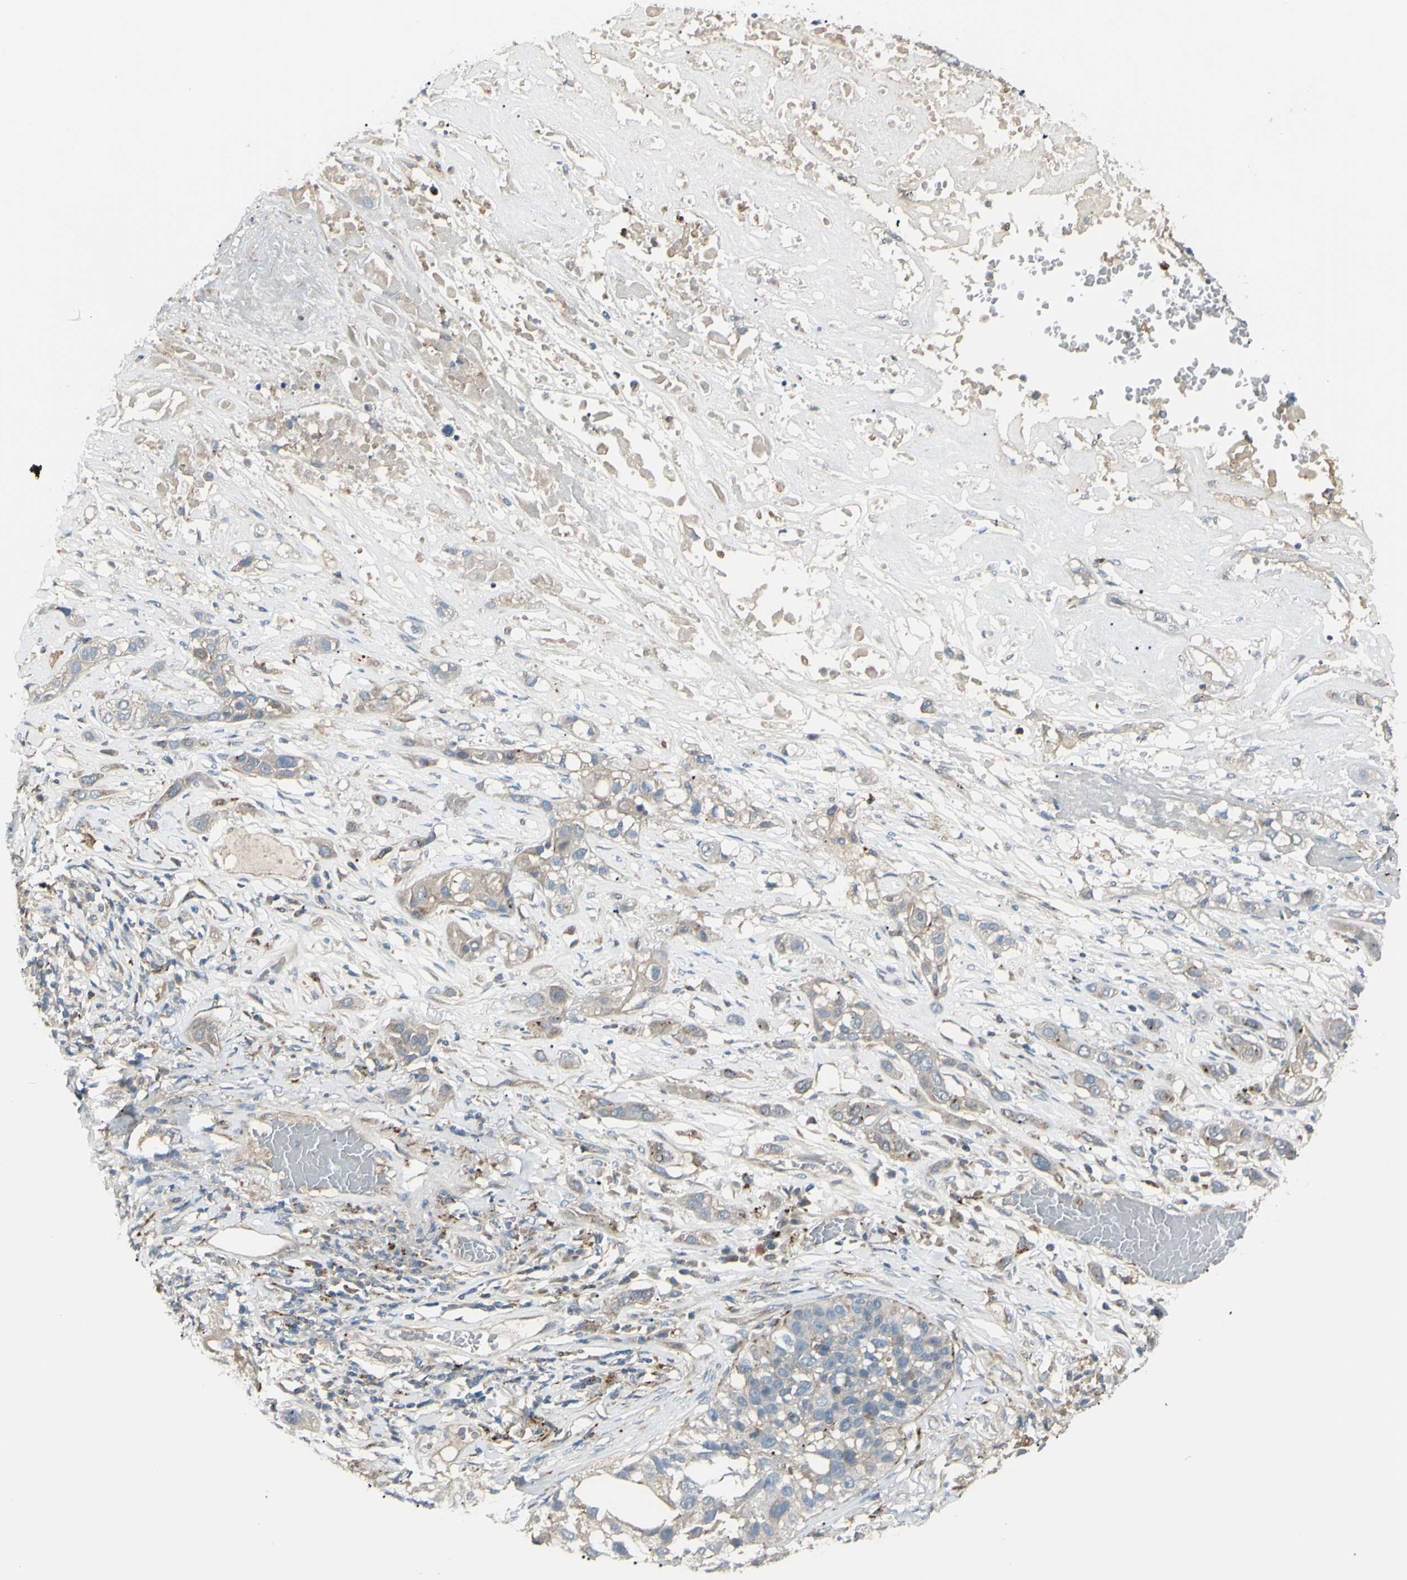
{"staining": {"intensity": "weak", "quantity": ">75%", "location": "cytoplasmic/membranous"}, "tissue": "lung cancer", "cell_type": "Tumor cells", "image_type": "cancer", "snomed": [{"axis": "morphology", "description": "Squamous cell carcinoma, NOS"}, {"axis": "topography", "description": "Lung"}], "caption": "Human squamous cell carcinoma (lung) stained with a protein marker demonstrates weak staining in tumor cells.", "gene": "LMTK2", "patient": {"sex": "male", "age": 71}}